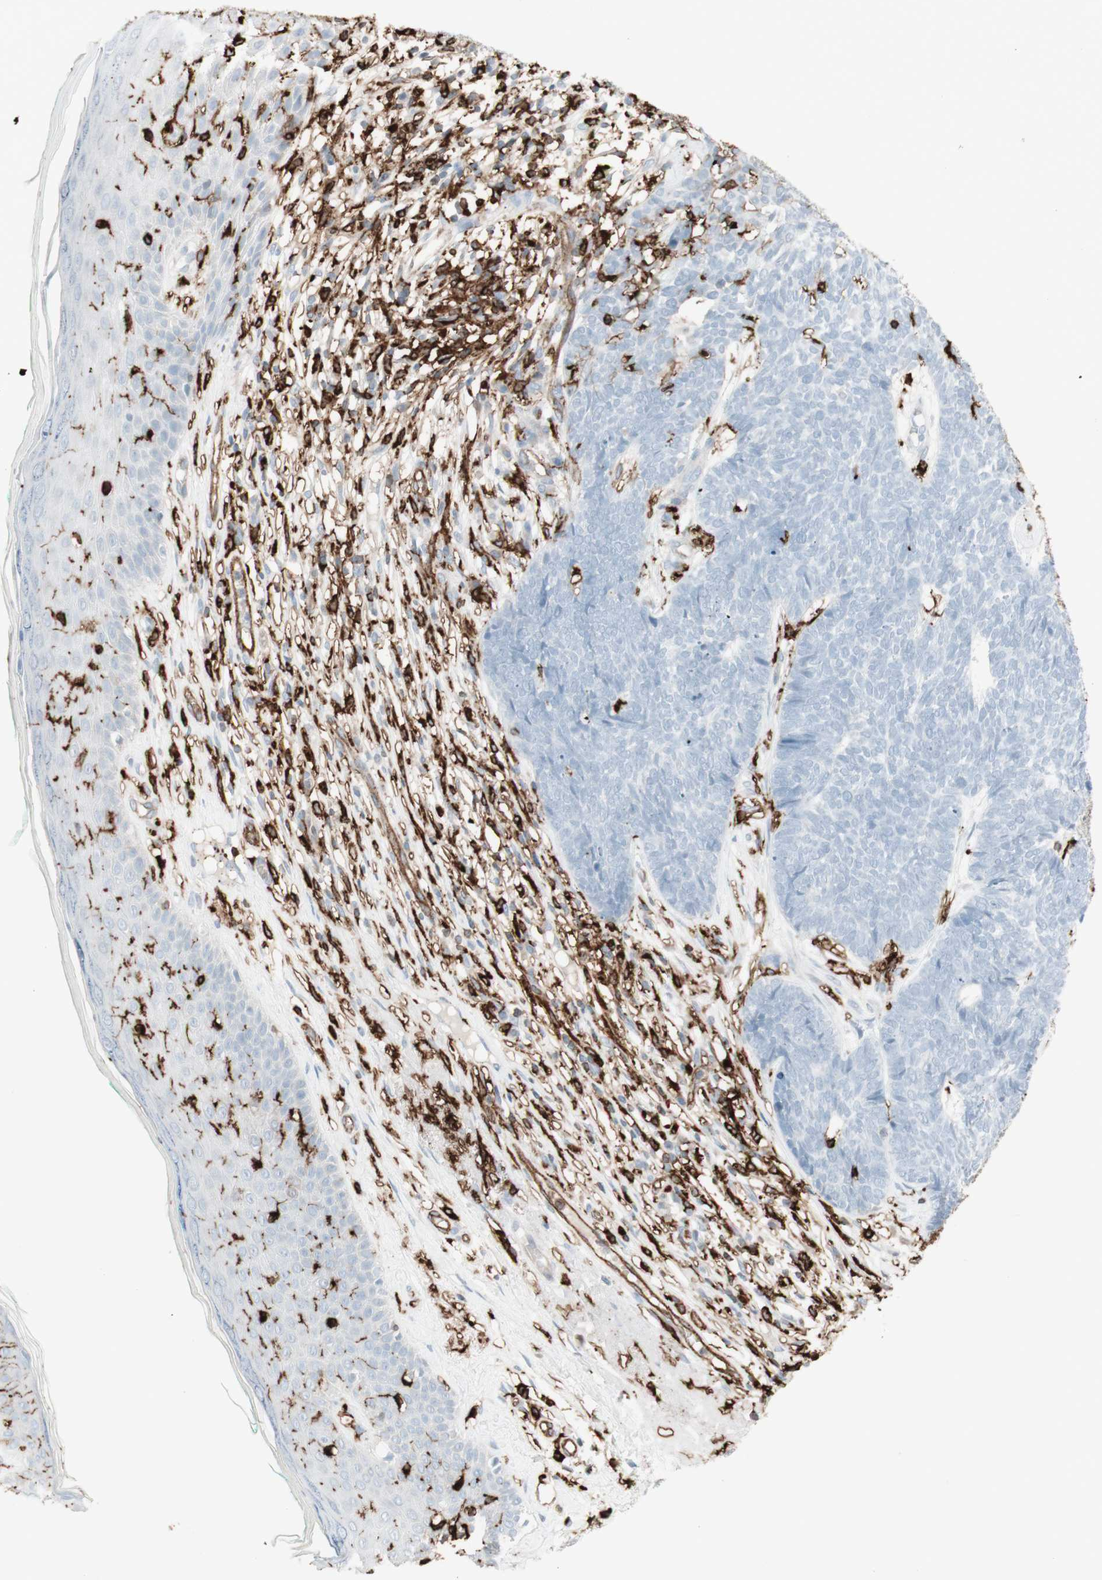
{"staining": {"intensity": "negative", "quantity": "none", "location": "none"}, "tissue": "skin cancer", "cell_type": "Tumor cells", "image_type": "cancer", "snomed": [{"axis": "morphology", "description": "Basal cell carcinoma"}, {"axis": "topography", "description": "Skin"}], "caption": "This is a photomicrograph of immunohistochemistry (IHC) staining of skin cancer, which shows no expression in tumor cells.", "gene": "HLA-DPB1", "patient": {"sex": "female", "age": 84}}